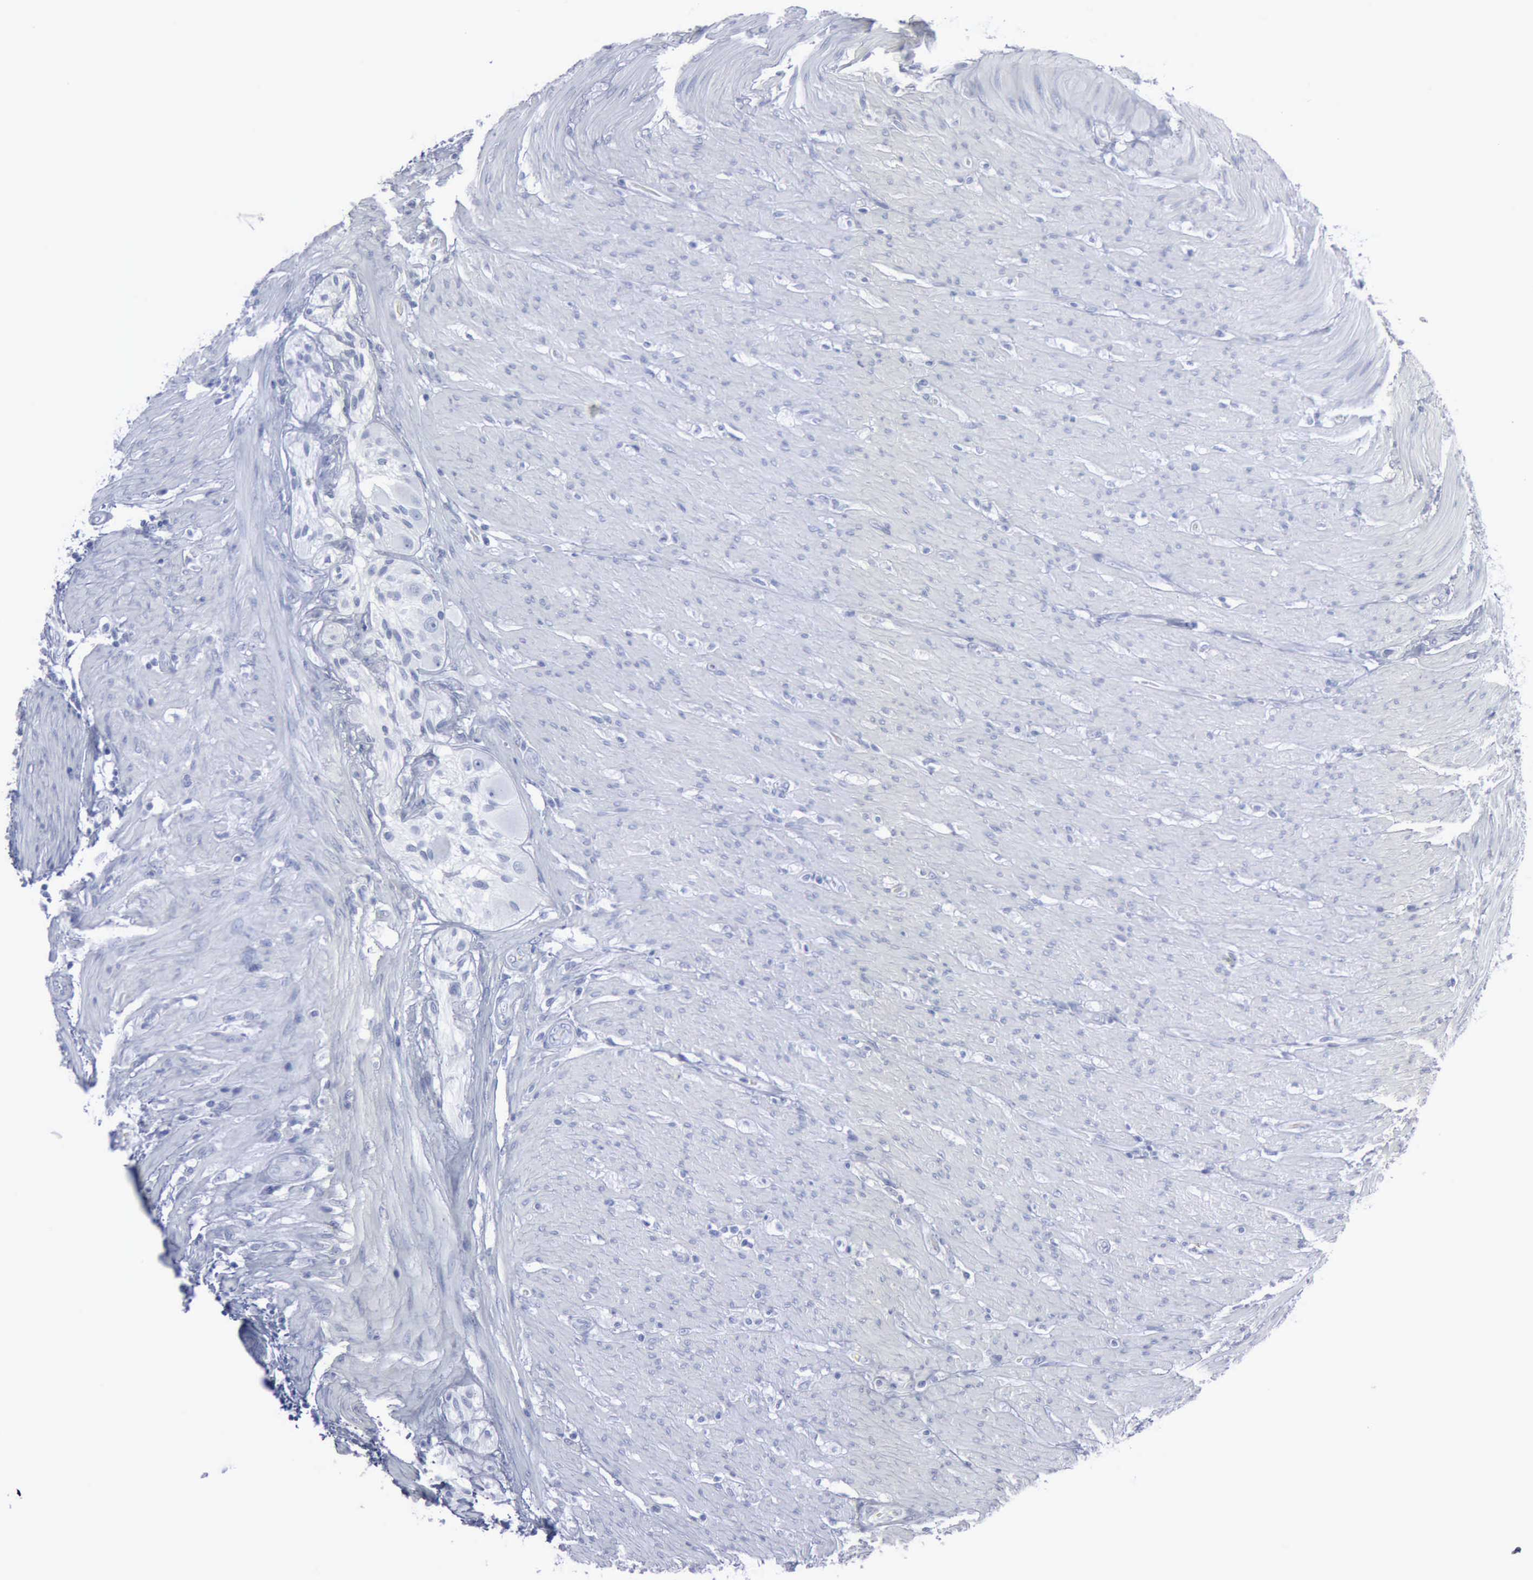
{"staining": {"intensity": "negative", "quantity": "none", "location": "none"}, "tissue": "colorectal cancer", "cell_type": "Tumor cells", "image_type": "cancer", "snomed": [{"axis": "morphology", "description": "Adenocarcinoma, NOS"}, {"axis": "topography", "description": "Colon"}], "caption": "DAB (3,3'-diaminobenzidine) immunohistochemical staining of human colorectal cancer (adenocarcinoma) displays no significant positivity in tumor cells. The staining was performed using DAB to visualize the protein expression in brown, while the nuclei were stained in blue with hematoxylin (Magnification: 20x).", "gene": "VCAM1", "patient": {"sex": "female", "age": 46}}